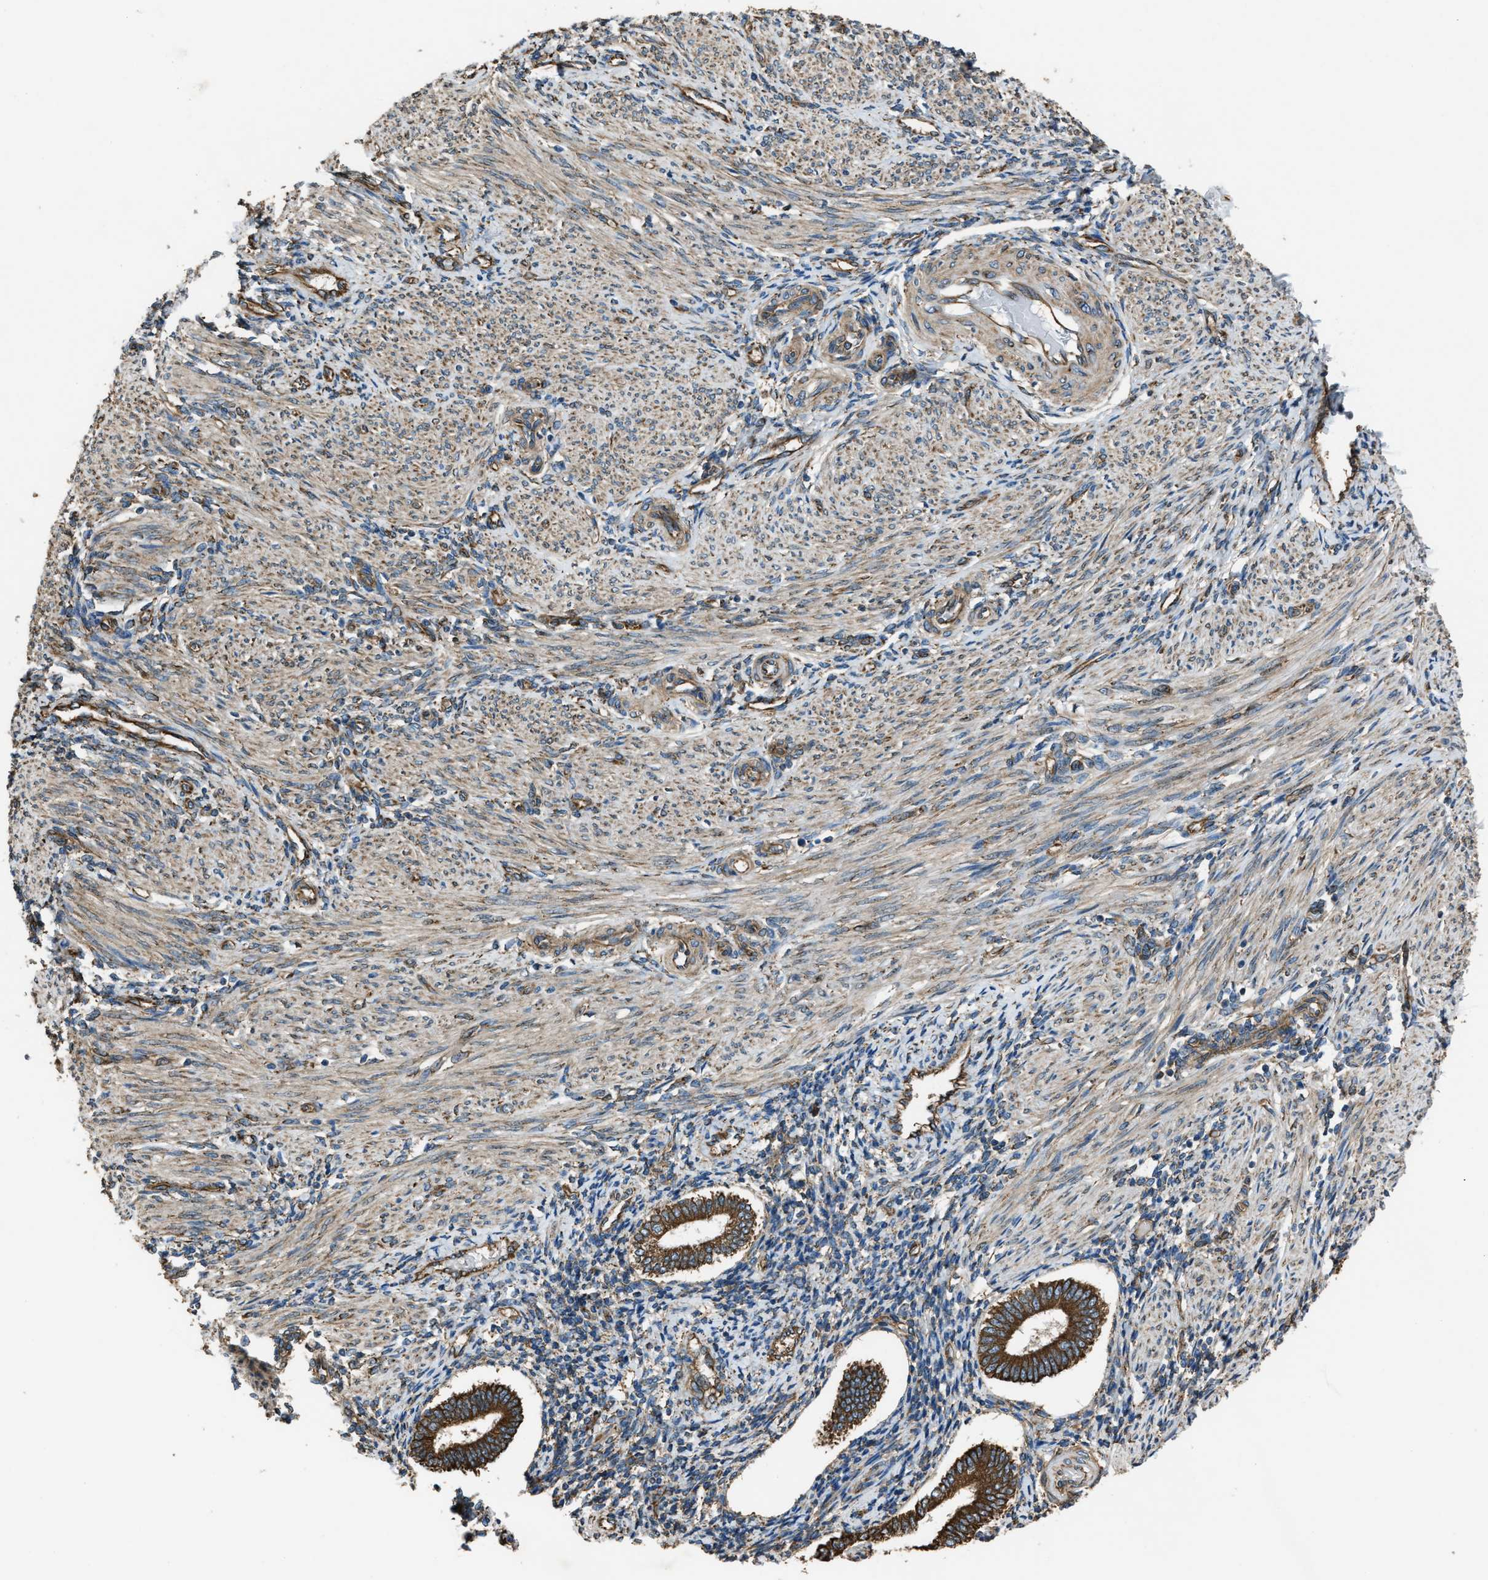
{"staining": {"intensity": "moderate", "quantity": "25%-75%", "location": "cytoplasmic/membranous"}, "tissue": "endometrium", "cell_type": "Cells in endometrial stroma", "image_type": "normal", "snomed": [{"axis": "morphology", "description": "Normal tissue, NOS"}, {"axis": "topography", "description": "Endometrium"}], "caption": "IHC histopathology image of normal endometrium: human endometrium stained using immunohistochemistry demonstrates medium levels of moderate protein expression localized specifically in the cytoplasmic/membranous of cells in endometrial stroma, appearing as a cytoplasmic/membranous brown color.", "gene": "TRPC1", "patient": {"sex": "female", "age": 42}}